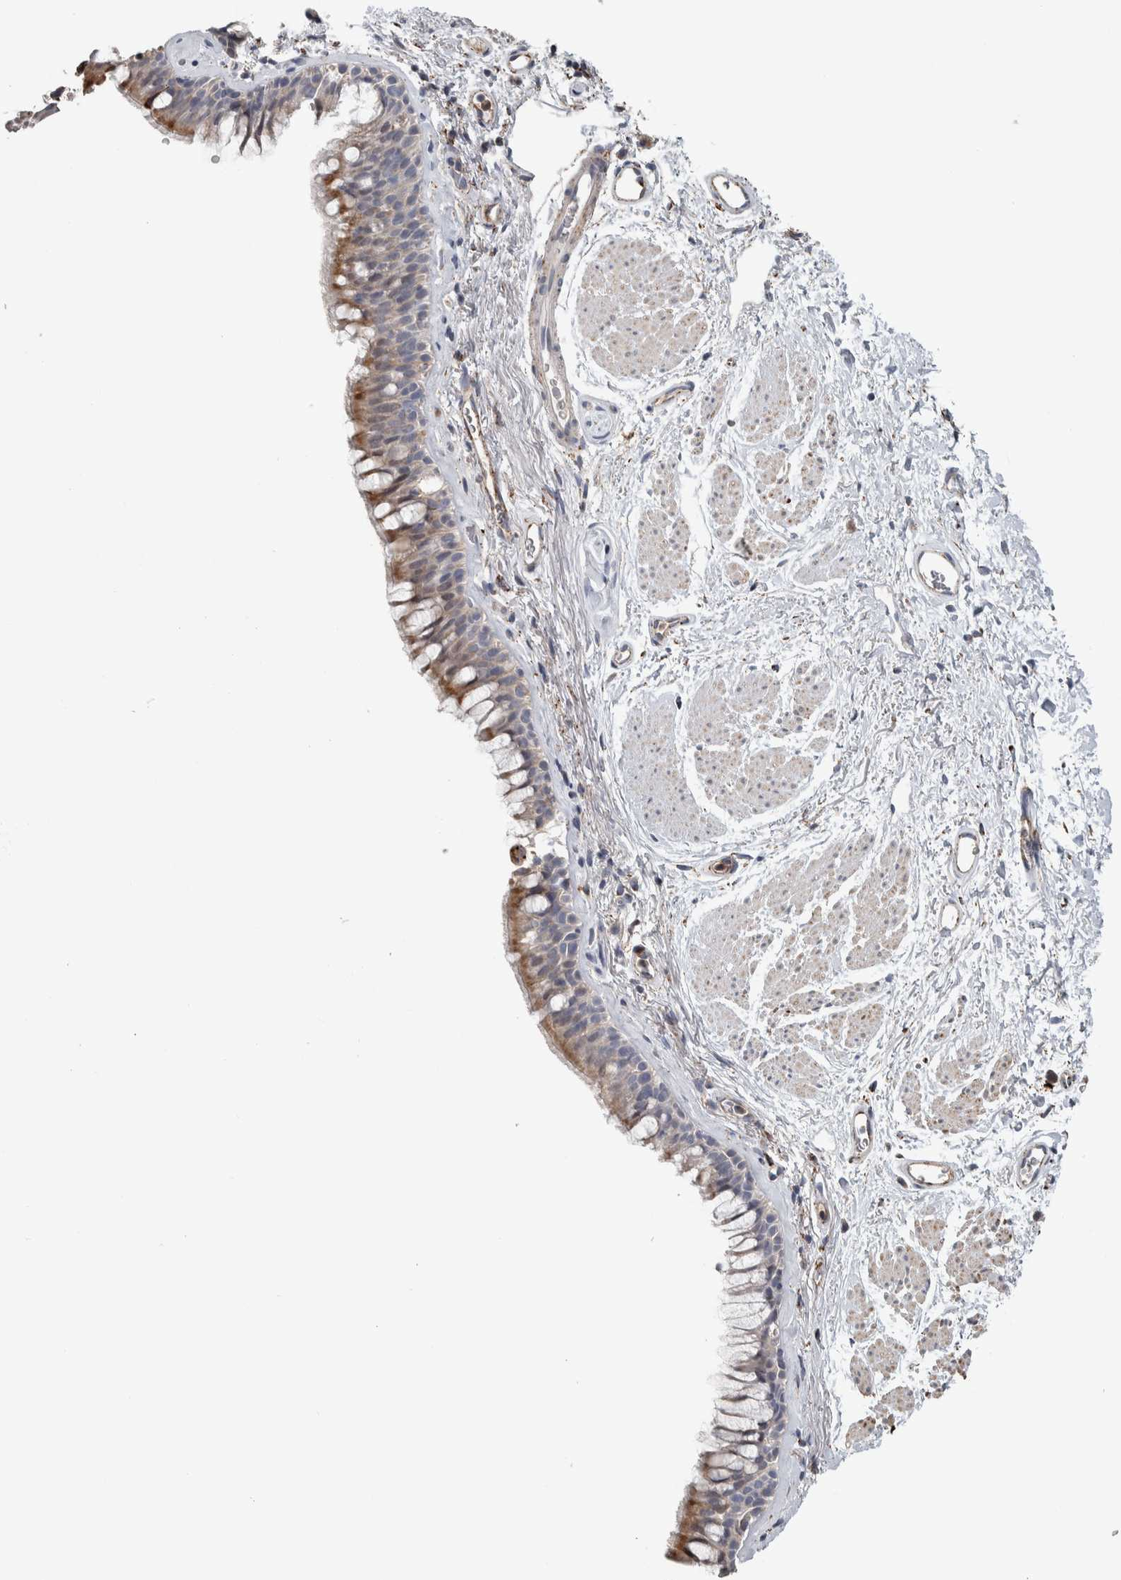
{"staining": {"intensity": "moderate", "quantity": "25%-75%", "location": "cytoplasmic/membranous"}, "tissue": "bronchus", "cell_type": "Respiratory epithelial cells", "image_type": "normal", "snomed": [{"axis": "morphology", "description": "Normal tissue, NOS"}, {"axis": "topography", "description": "Cartilage tissue"}, {"axis": "topography", "description": "Bronchus"}], "caption": "Protein expression analysis of normal bronchus exhibits moderate cytoplasmic/membranous expression in about 25%-75% of respiratory epithelial cells.", "gene": "FAM78A", "patient": {"sex": "female", "age": 53}}